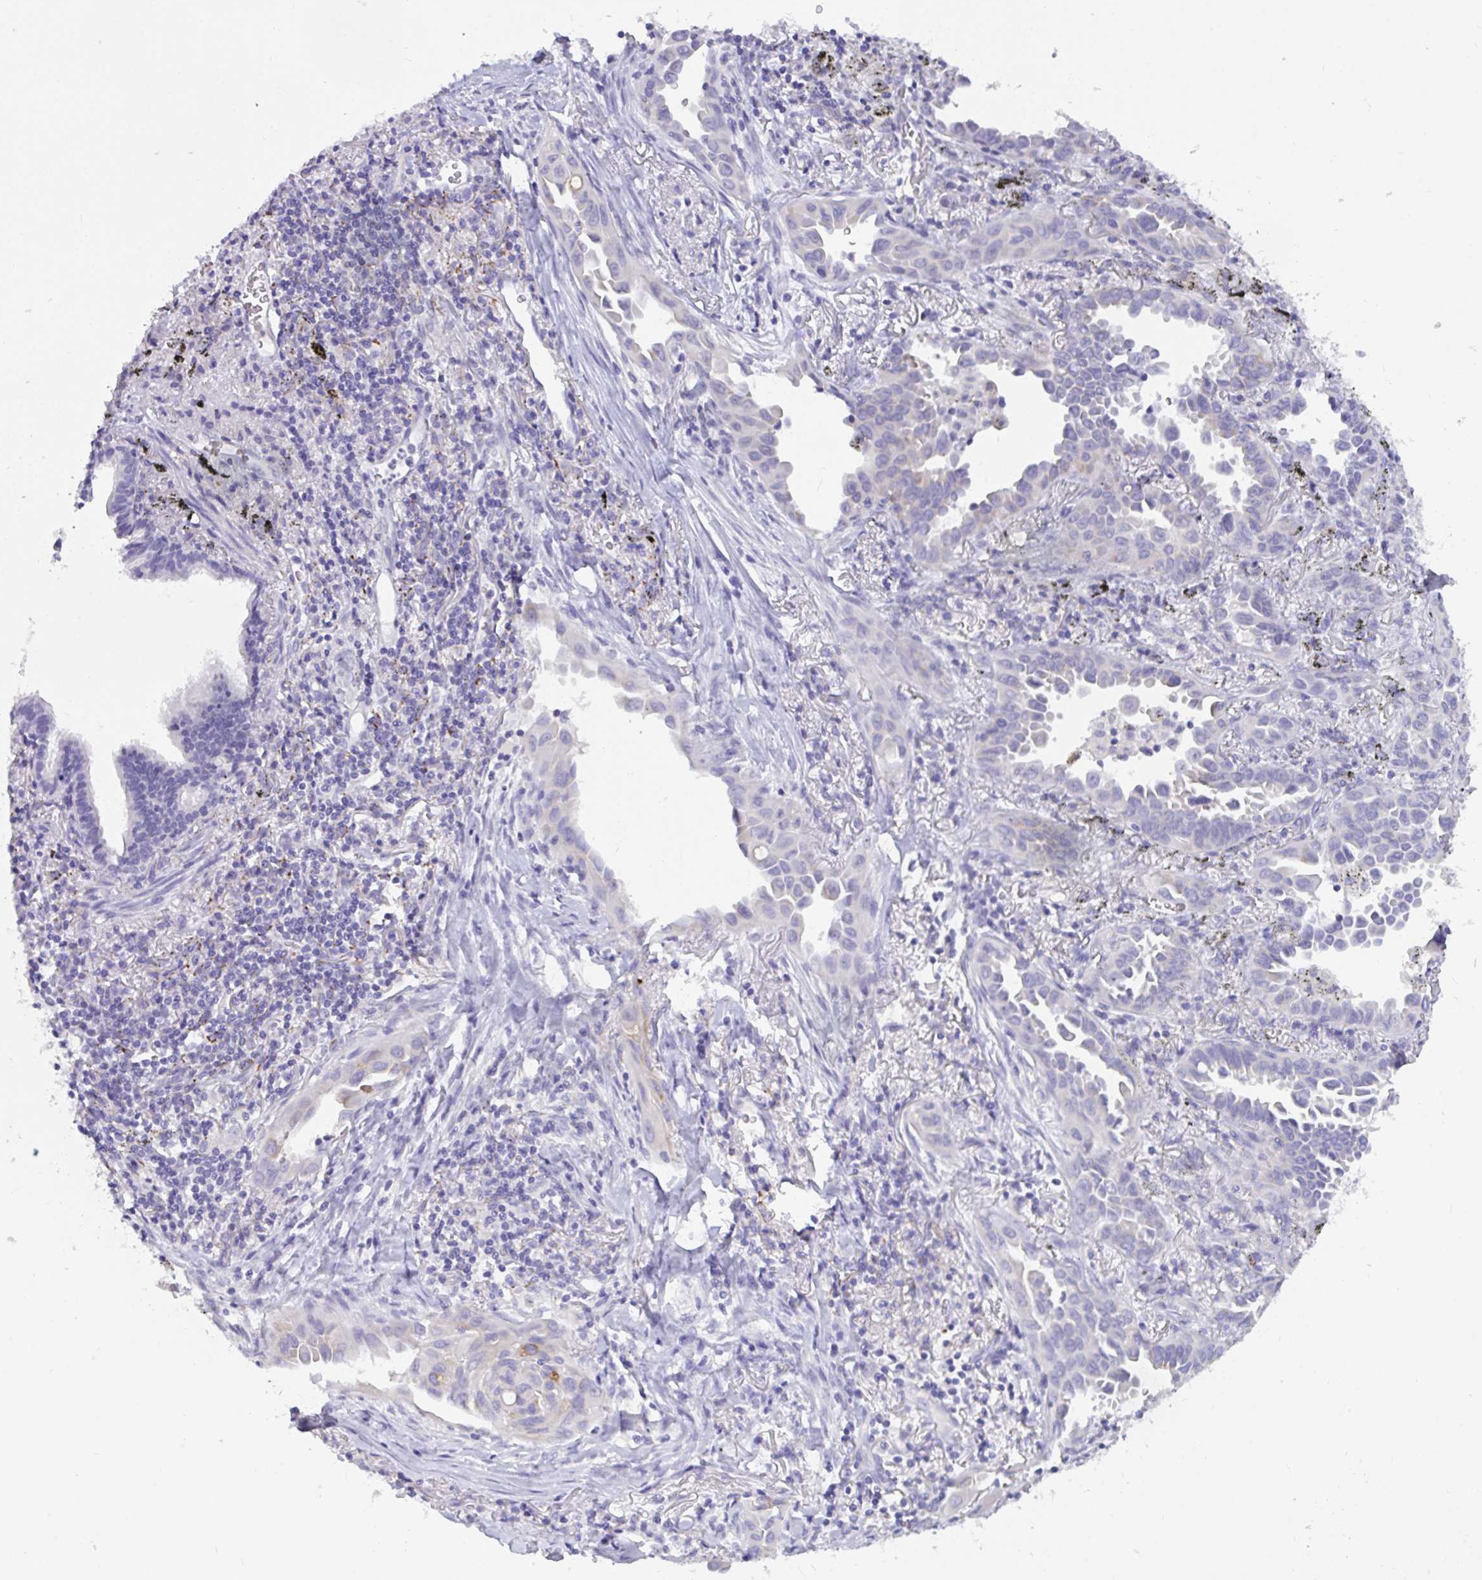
{"staining": {"intensity": "negative", "quantity": "none", "location": "none"}, "tissue": "lung cancer", "cell_type": "Tumor cells", "image_type": "cancer", "snomed": [{"axis": "morphology", "description": "Adenocarcinoma, NOS"}, {"axis": "topography", "description": "Lung"}], "caption": "The IHC photomicrograph has no significant positivity in tumor cells of lung cancer (adenocarcinoma) tissue.", "gene": "SEMA6B", "patient": {"sex": "male", "age": 68}}